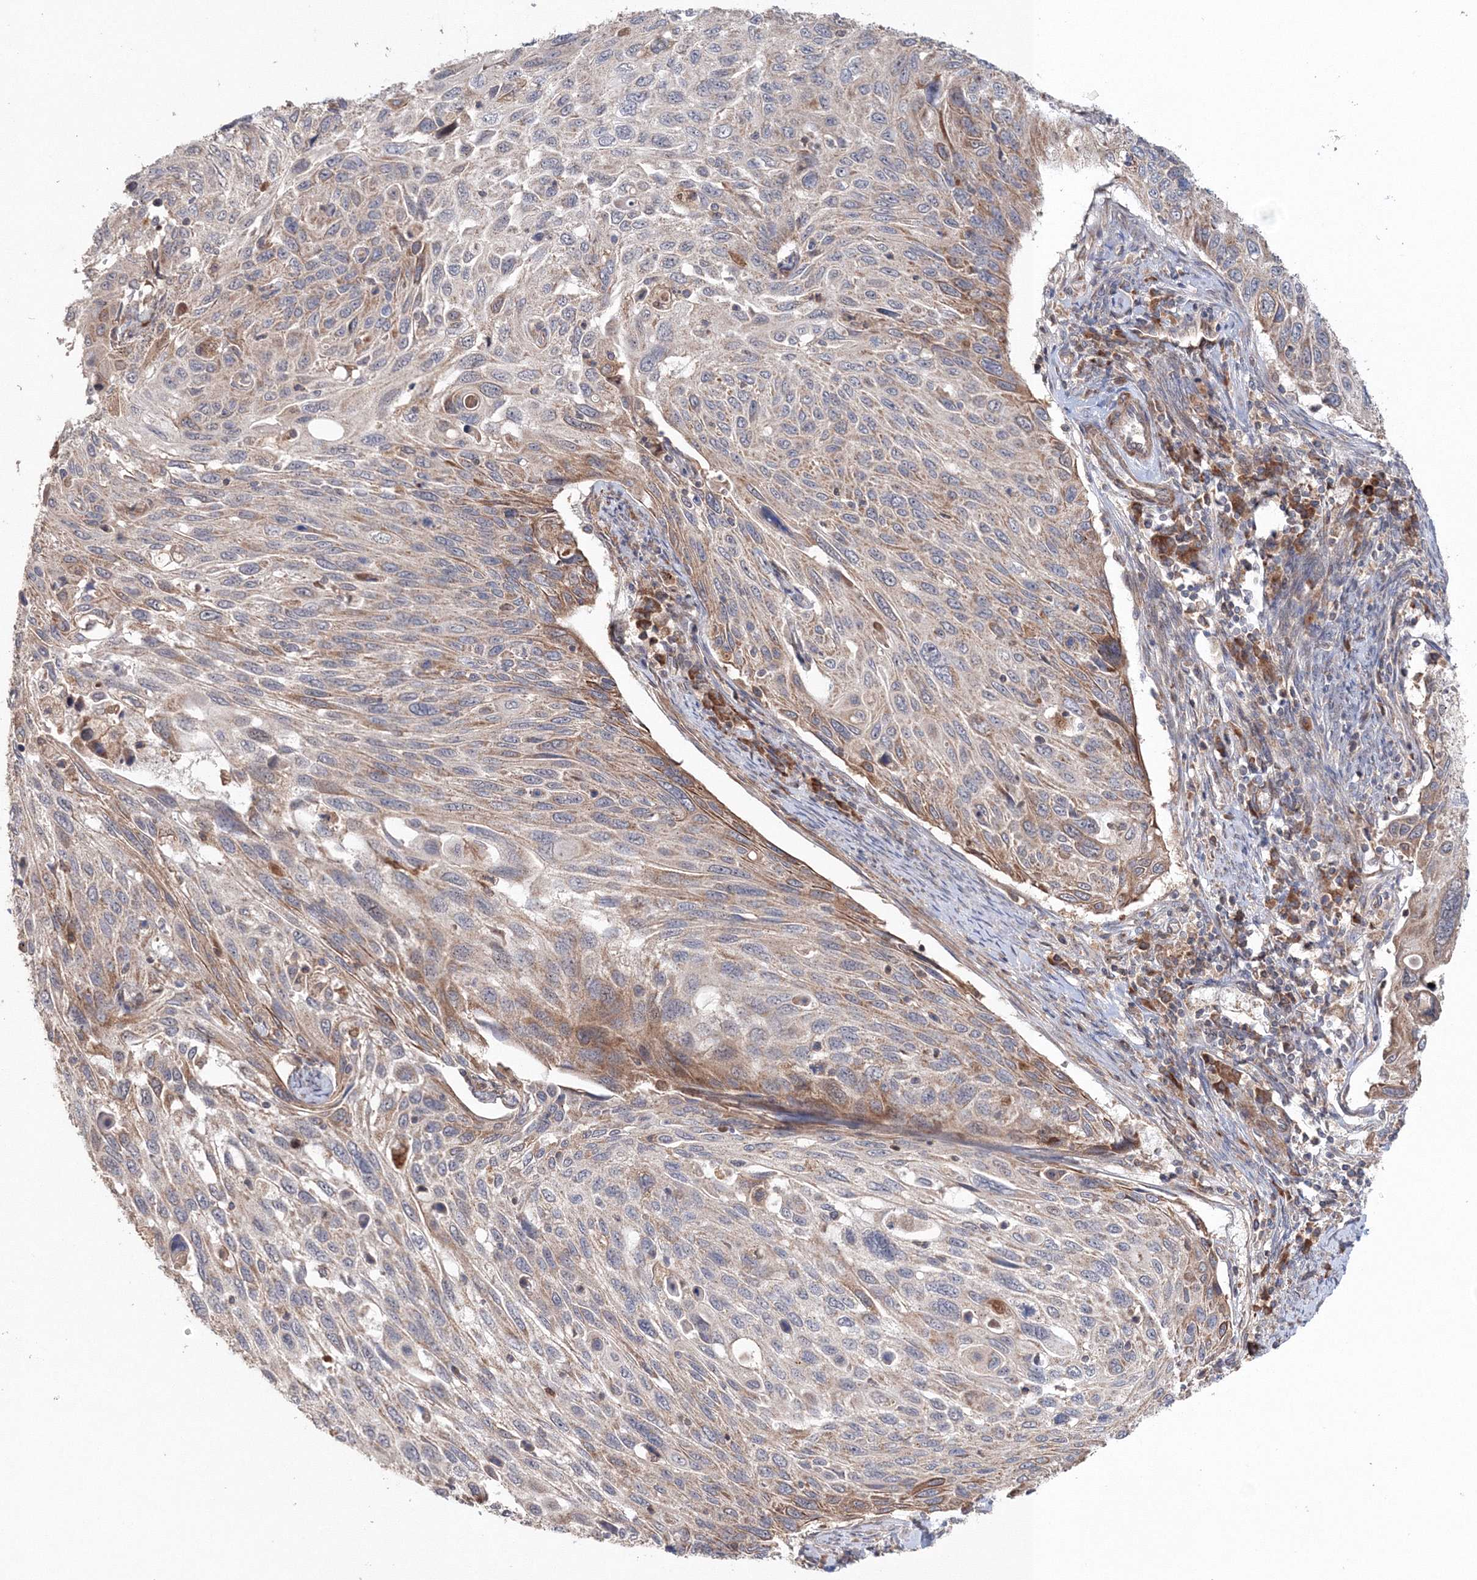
{"staining": {"intensity": "weak", "quantity": "25%-75%", "location": "cytoplasmic/membranous"}, "tissue": "cervical cancer", "cell_type": "Tumor cells", "image_type": "cancer", "snomed": [{"axis": "morphology", "description": "Squamous cell carcinoma, NOS"}, {"axis": "topography", "description": "Cervix"}], "caption": "Human cervical cancer stained with a protein marker shows weak staining in tumor cells.", "gene": "NOA1", "patient": {"sex": "female", "age": 70}}